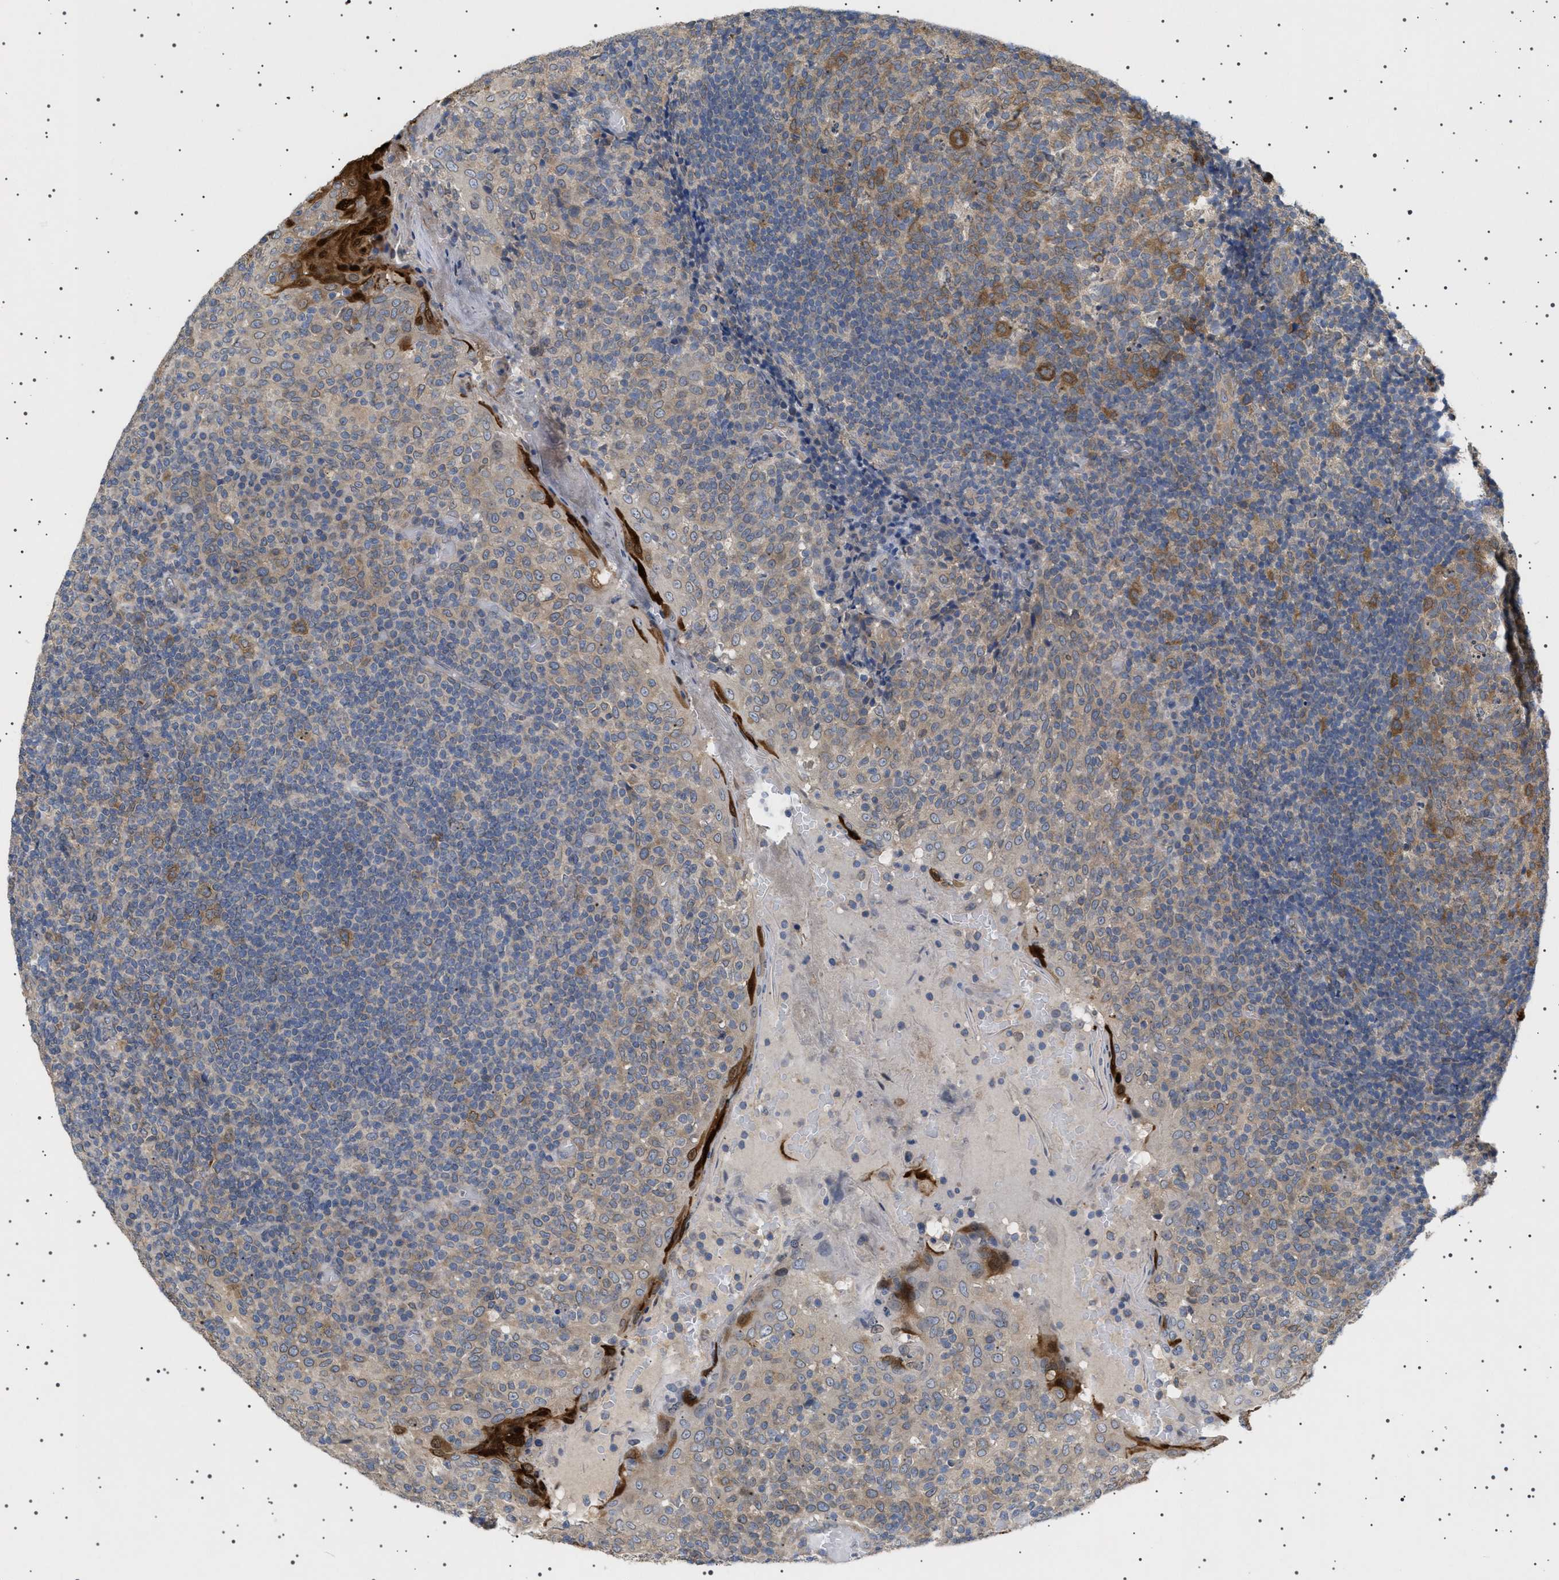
{"staining": {"intensity": "moderate", "quantity": ">75%", "location": "cytoplasmic/membranous"}, "tissue": "tonsil", "cell_type": "Germinal center cells", "image_type": "normal", "snomed": [{"axis": "morphology", "description": "Normal tissue, NOS"}, {"axis": "topography", "description": "Tonsil"}], "caption": "Normal tonsil demonstrates moderate cytoplasmic/membranous staining in approximately >75% of germinal center cells.", "gene": "NUP93", "patient": {"sex": "female", "age": 19}}